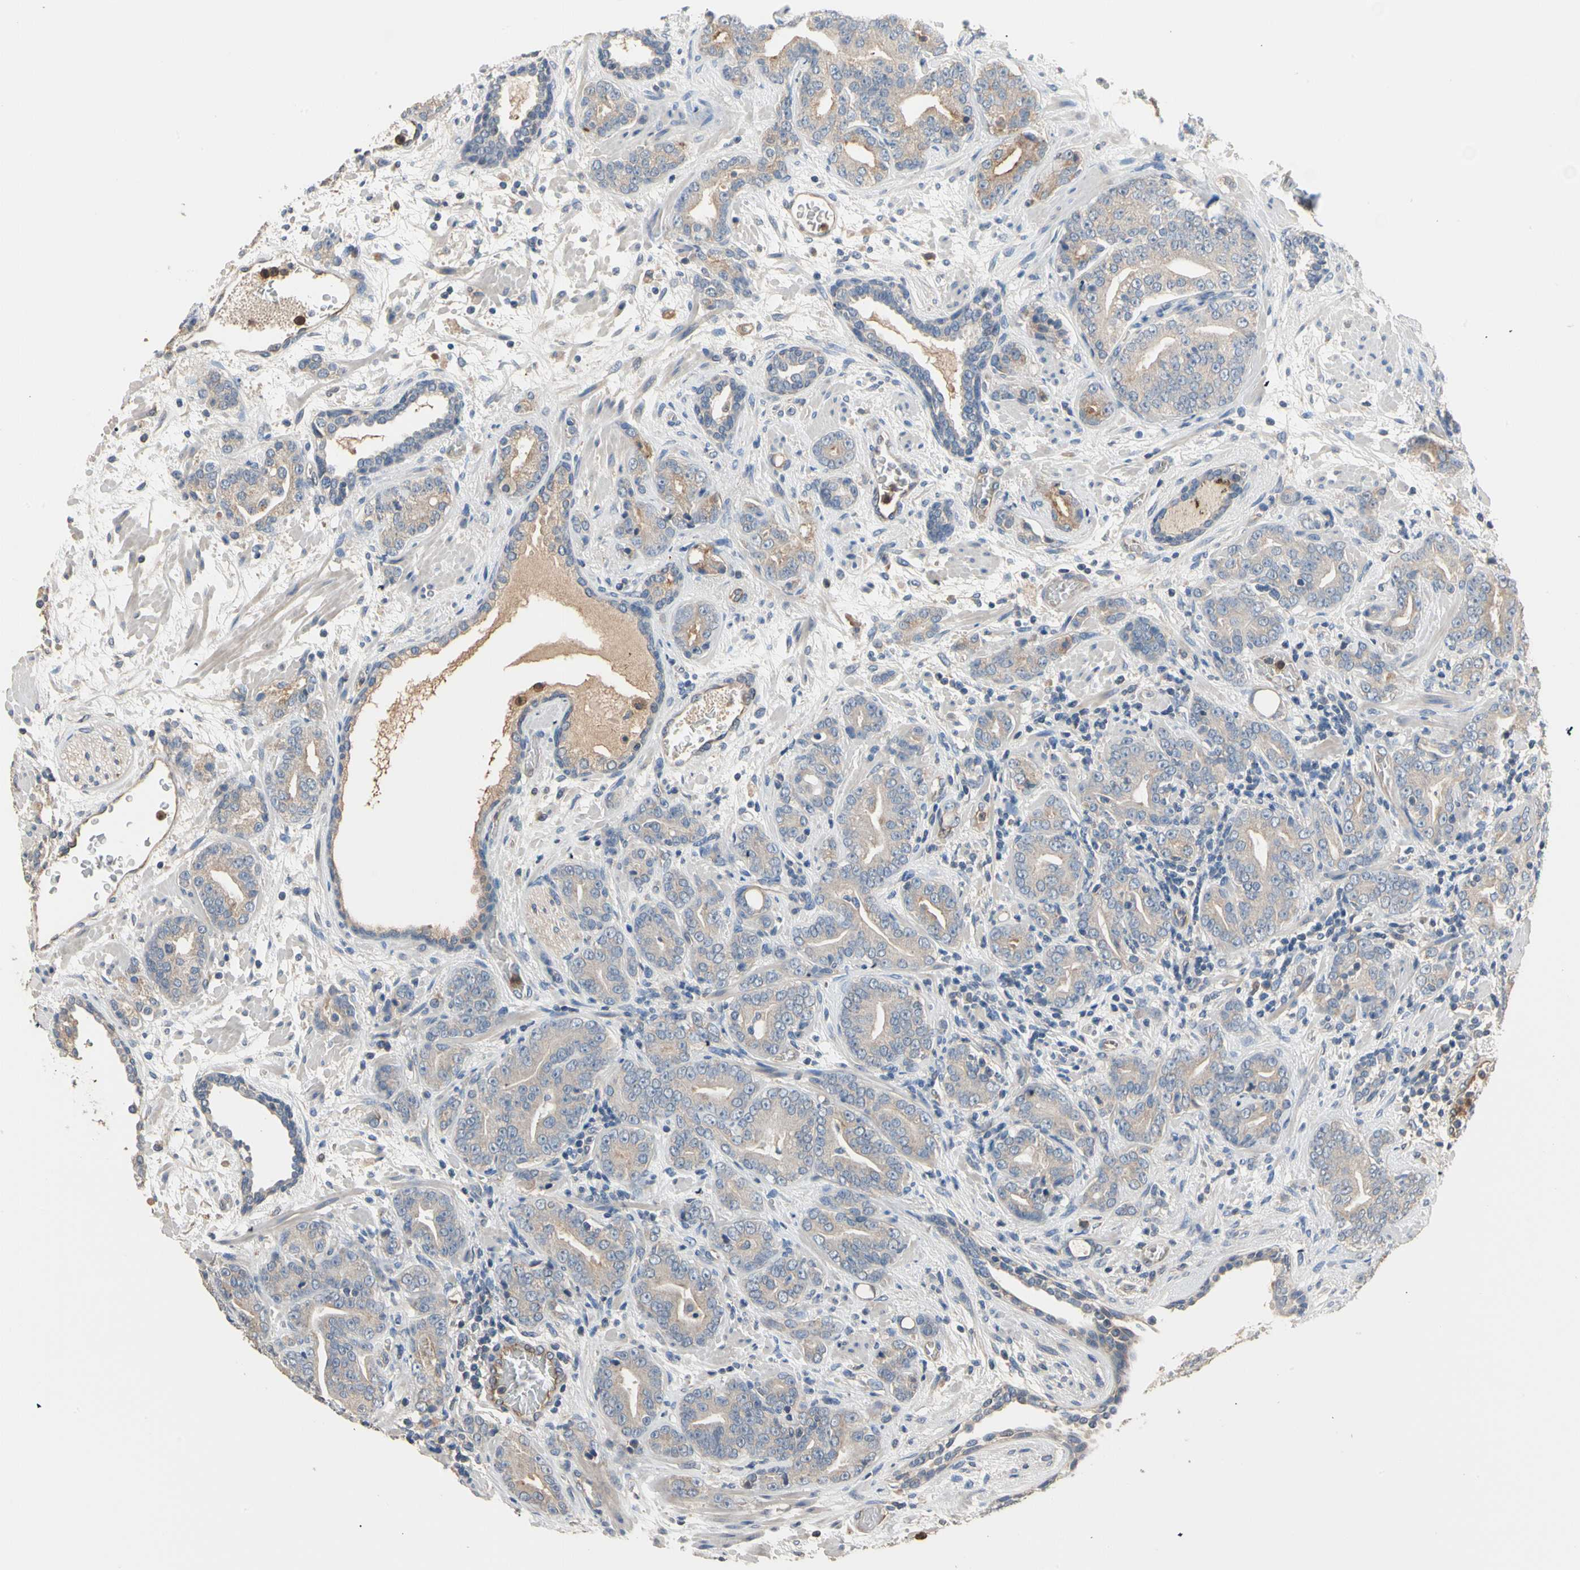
{"staining": {"intensity": "weak", "quantity": ">75%", "location": "cytoplasmic/membranous"}, "tissue": "prostate cancer", "cell_type": "Tumor cells", "image_type": "cancer", "snomed": [{"axis": "morphology", "description": "Adenocarcinoma, Low grade"}, {"axis": "topography", "description": "Prostate"}], "caption": "The image demonstrates a brown stain indicating the presence of a protein in the cytoplasmic/membranous of tumor cells in adenocarcinoma (low-grade) (prostate).", "gene": "BBOX1", "patient": {"sex": "male", "age": 63}}